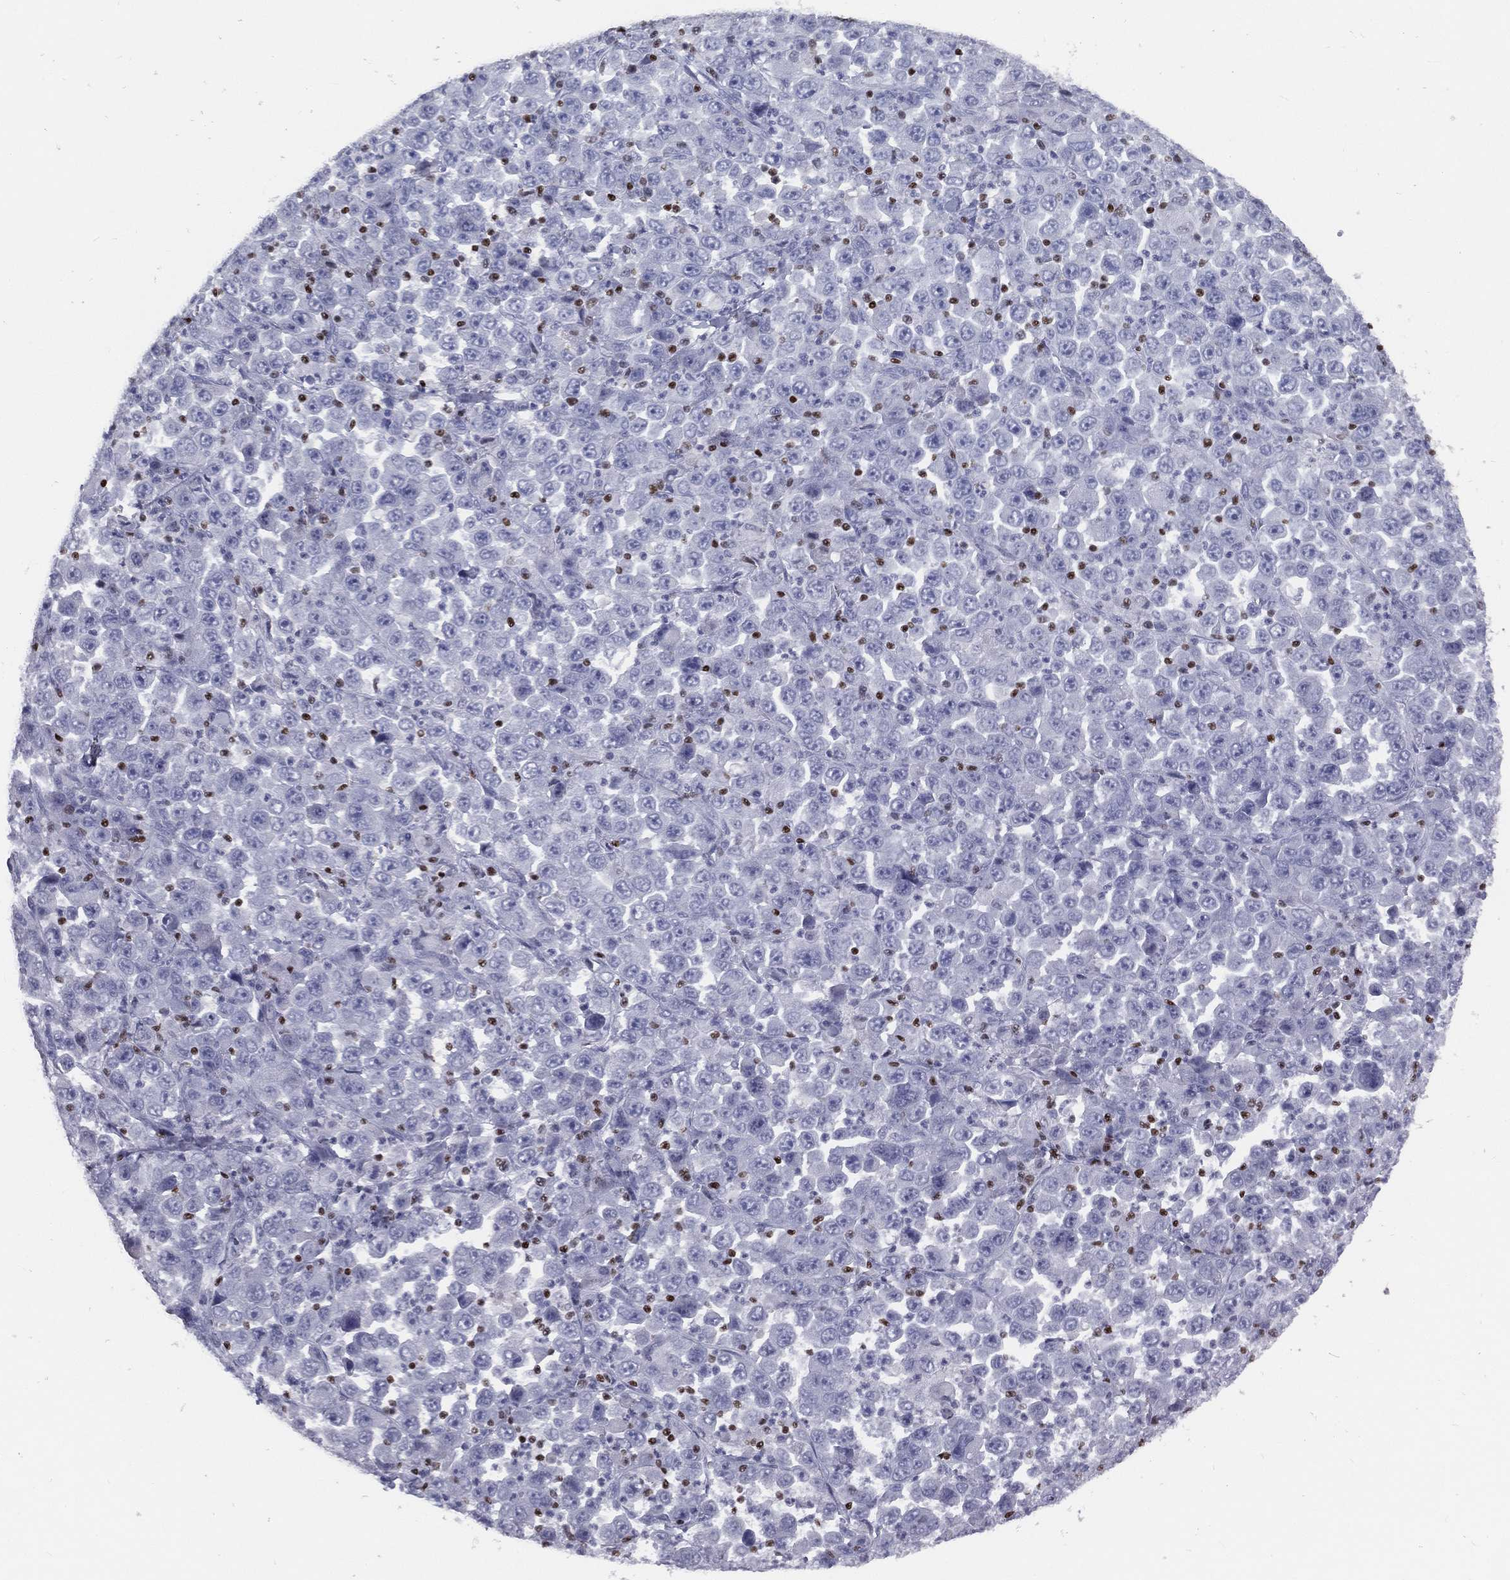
{"staining": {"intensity": "negative", "quantity": "none", "location": "none"}, "tissue": "stomach cancer", "cell_type": "Tumor cells", "image_type": "cancer", "snomed": [{"axis": "morphology", "description": "Normal tissue, NOS"}, {"axis": "morphology", "description": "Adenocarcinoma, NOS"}, {"axis": "topography", "description": "Stomach, upper"}, {"axis": "topography", "description": "Stomach"}], "caption": "Photomicrograph shows no protein expression in tumor cells of adenocarcinoma (stomach) tissue.", "gene": "PYHIN1", "patient": {"sex": "male", "age": 59}}